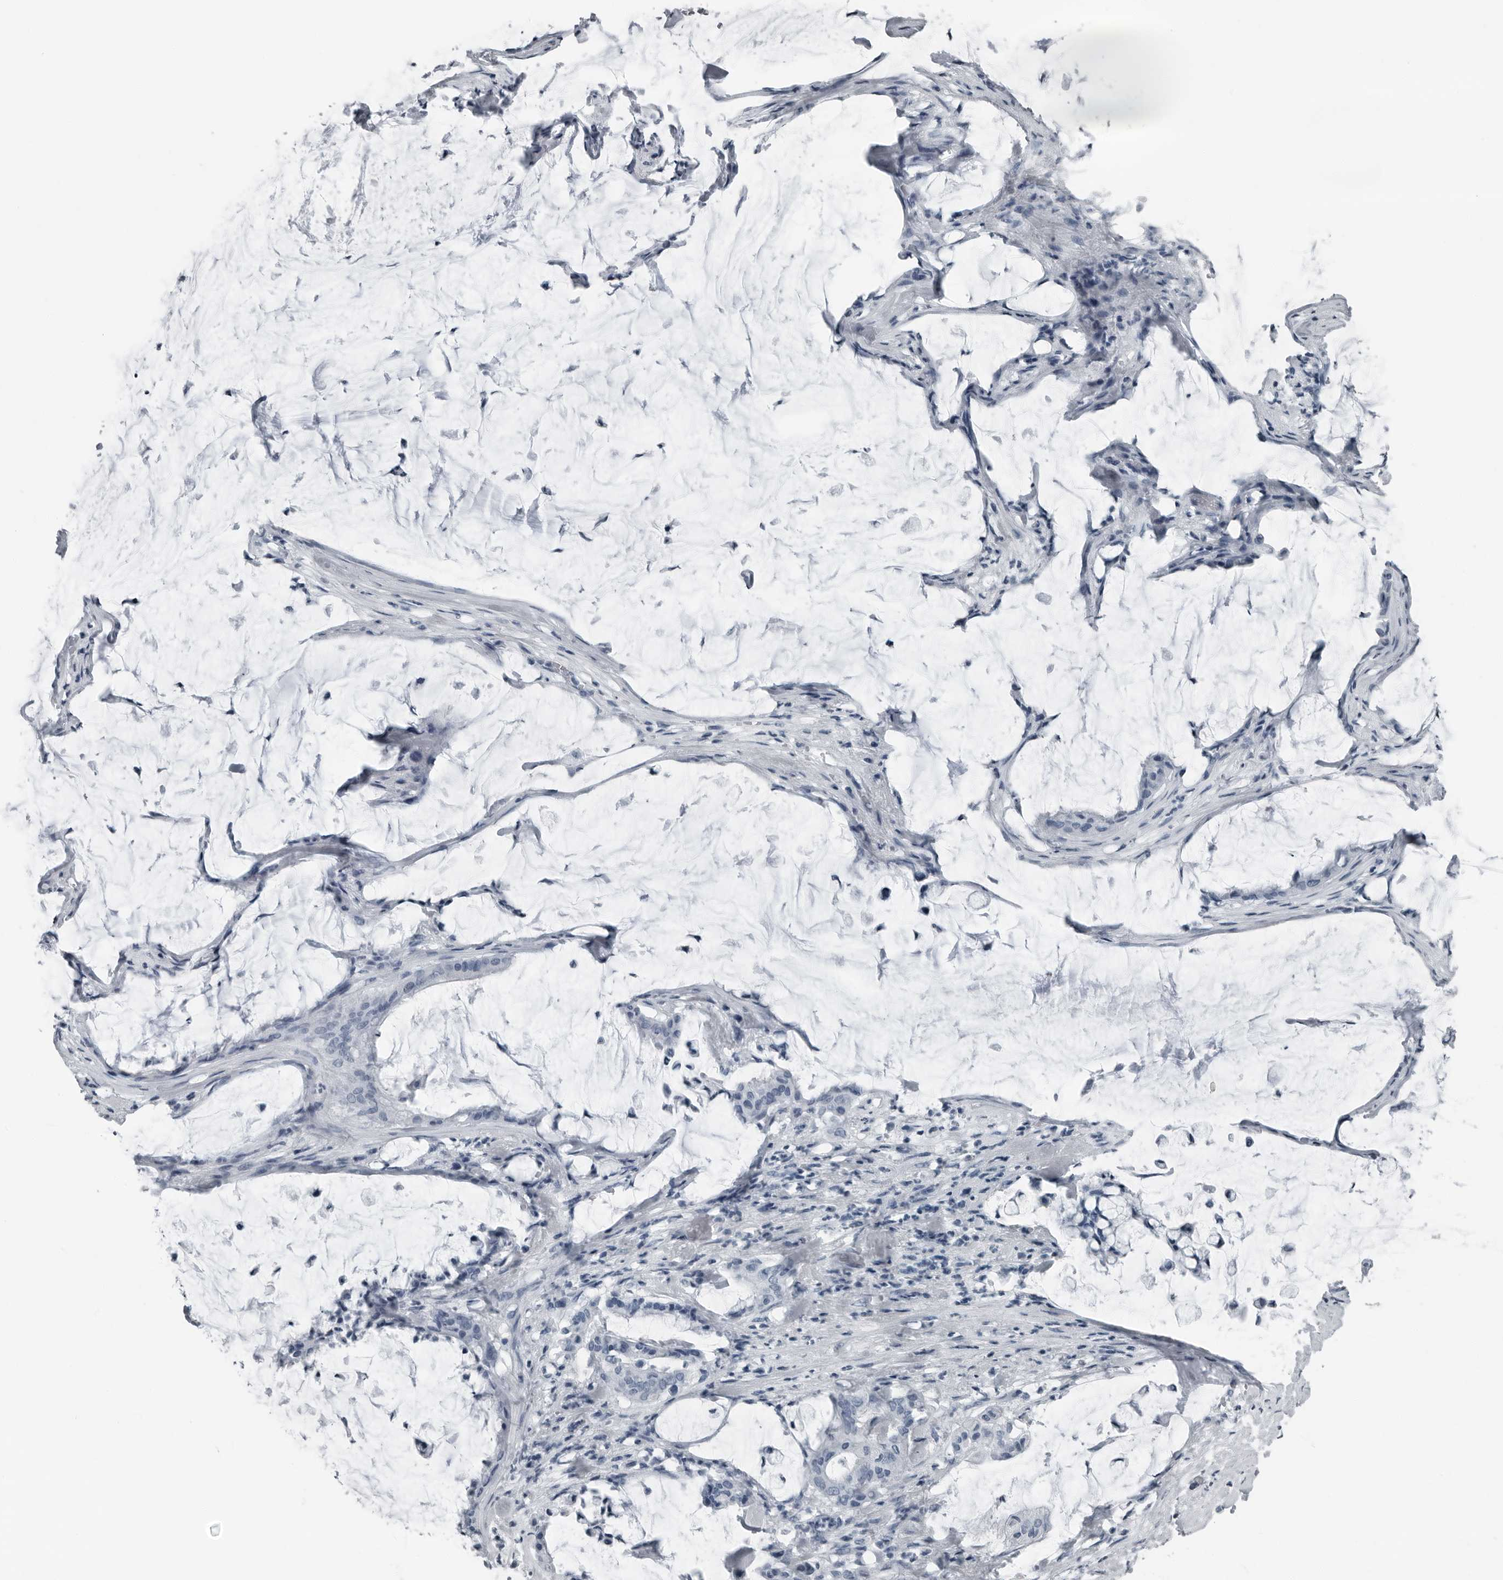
{"staining": {"intensity": "negative", "quantity": "none", "location": "none"}, "tissue": "pancreatic cancer", "cell_type": "Tumor cells", "image_type": "cancer", "snomed": [{"axis": "morphology", "description": "Adenocarcinoma, NOS"}, {"axis": "topography", "description": "Pancreas"}], "caption": "Adenocarcinoma (pancreatic) was stained to show a protein in brown. There is no significant staining in tumor cells.", "gene": "PRSS1", "patient": {"sex": "male", "age": 41}}